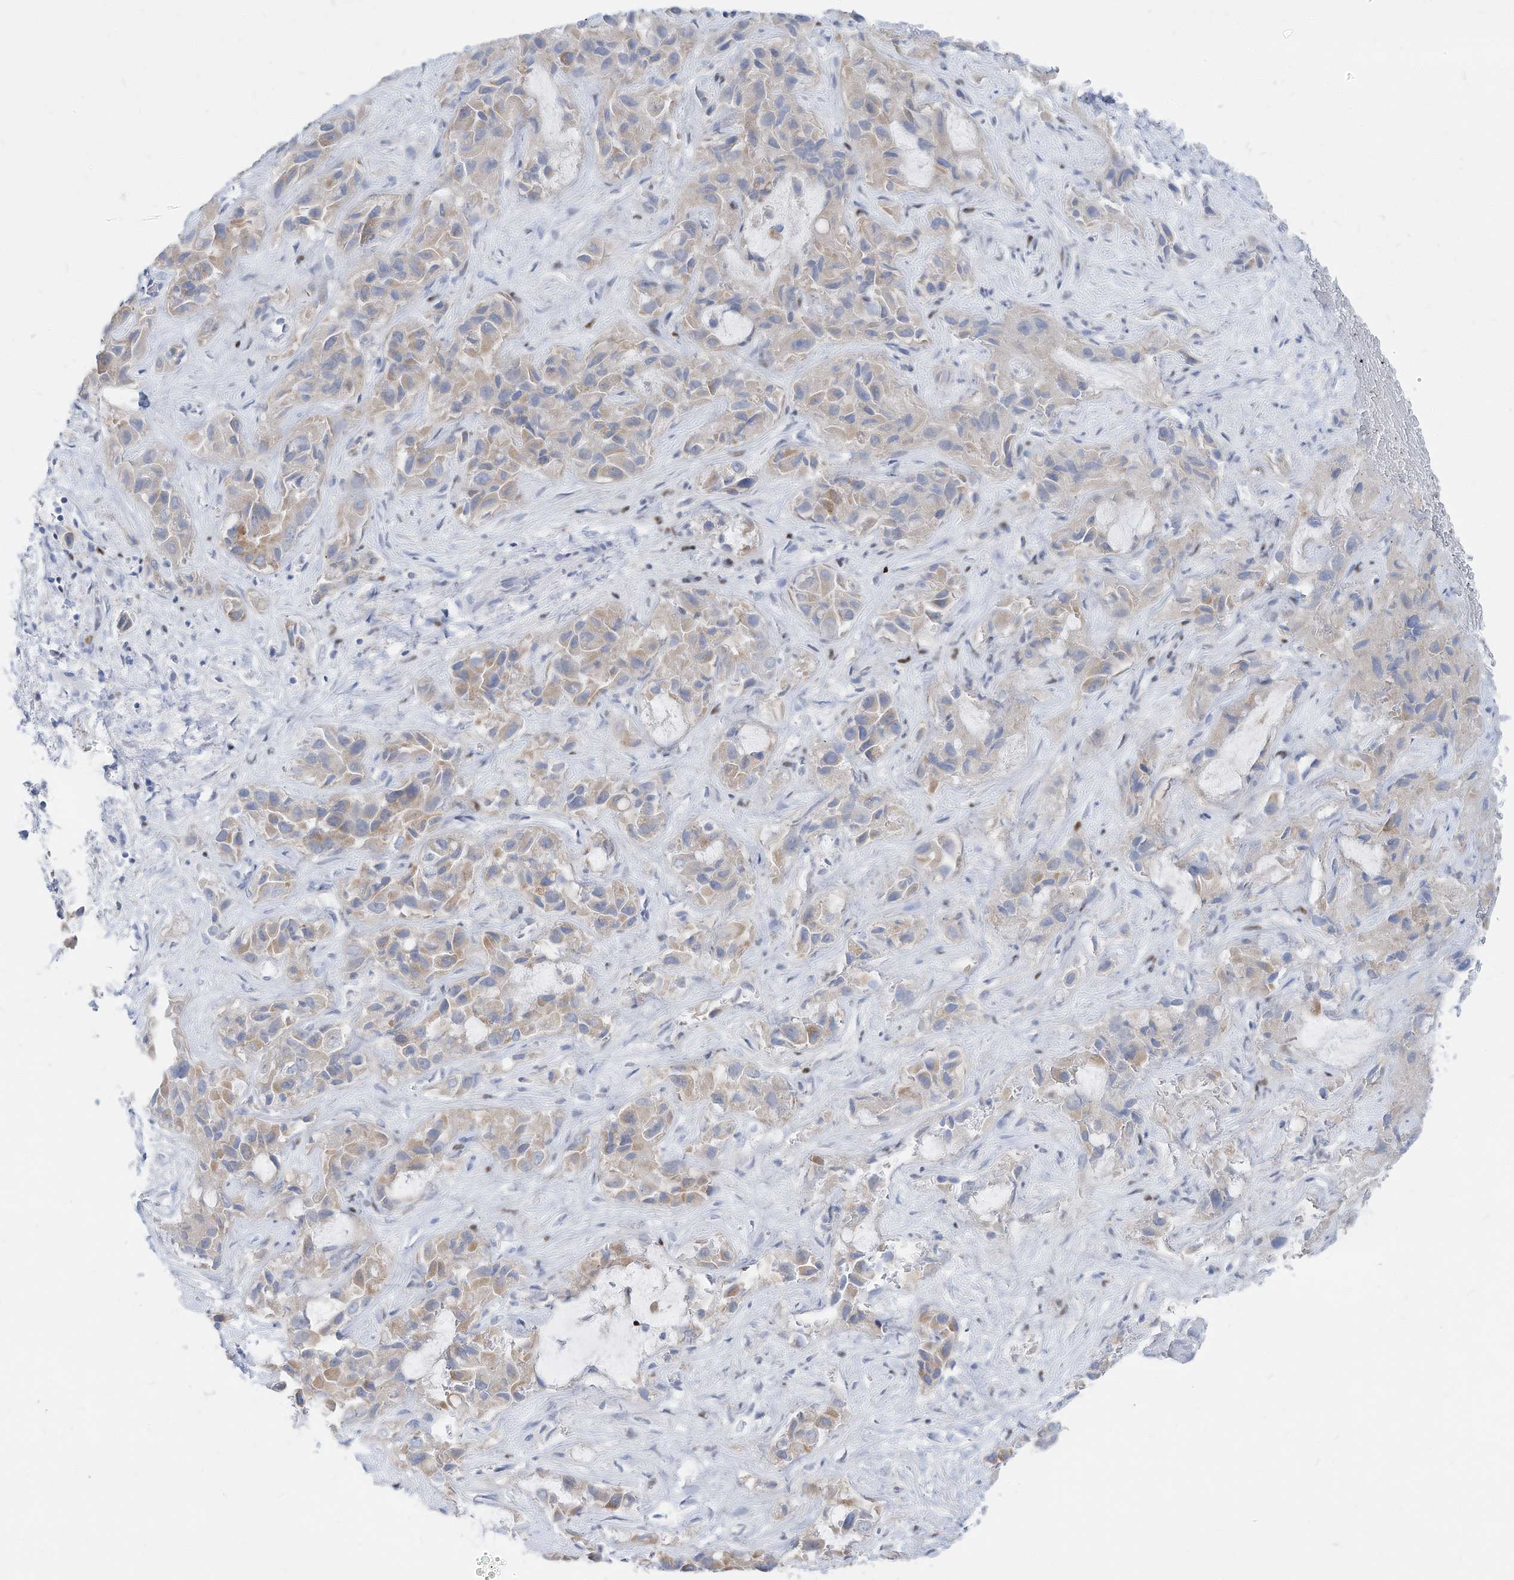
{"staining": {"intensity": "weak", "quantity": ">75%", "location": "cytoplasmic/membranous"}, "tissue": "liver cancer", "cell_type": "Tumor cells", "image_type": "cancer", "snomed": [{"axis": "morphology", "description": "Cholangiocarcinoma"}, {"axis": "topography", "description": "Liver"}], "caption": "Weak cytoplasmic/membranous protein positivity is identified in about >75% of tumor cells in liver cancer (cholangiocarcinoma).", "gene": "FRS3", "patient": {"sex": "female", "age": 52}}